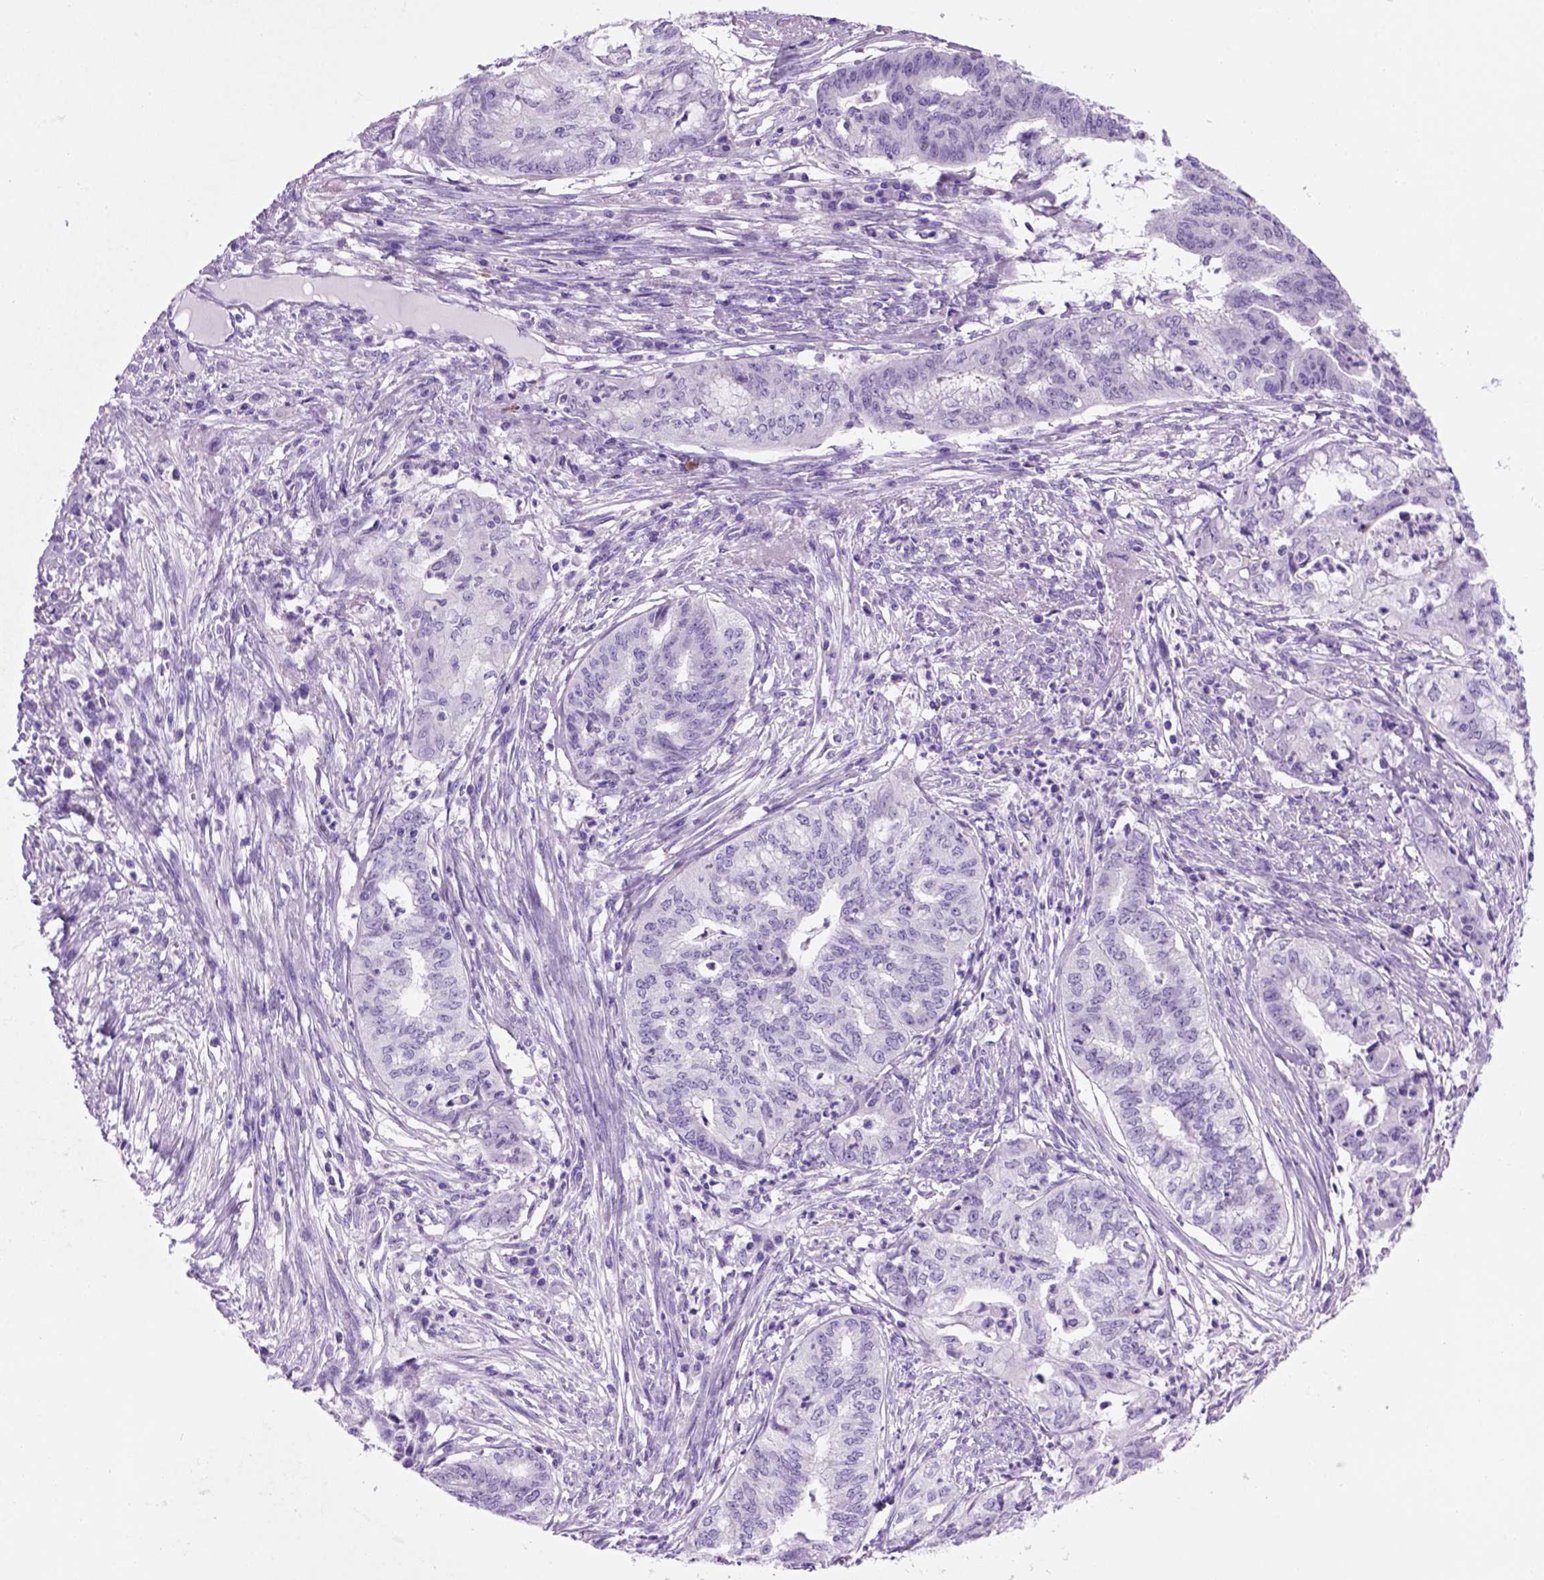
{"staining": {"intensity": "negative", "quantity": "none", "location": "none"}, "tissue": "endometrial cancer", "cell_type": "Tumor cells", "image_type": "cancer", "snomed": [{"axis": "morphology", "description": "Adenocarcinoma, NOS"}, {"axis": "topography", "description": "Endometrium"}], "caption": "DAB (3,3'-diaminobenzidine) immunohistochemical staining of endometrial adenocarcinoma demonstrates no significant positivity in tumor cells.", "gene": "HHIPL2", "patient": {"sex": "female", "age": 79}}